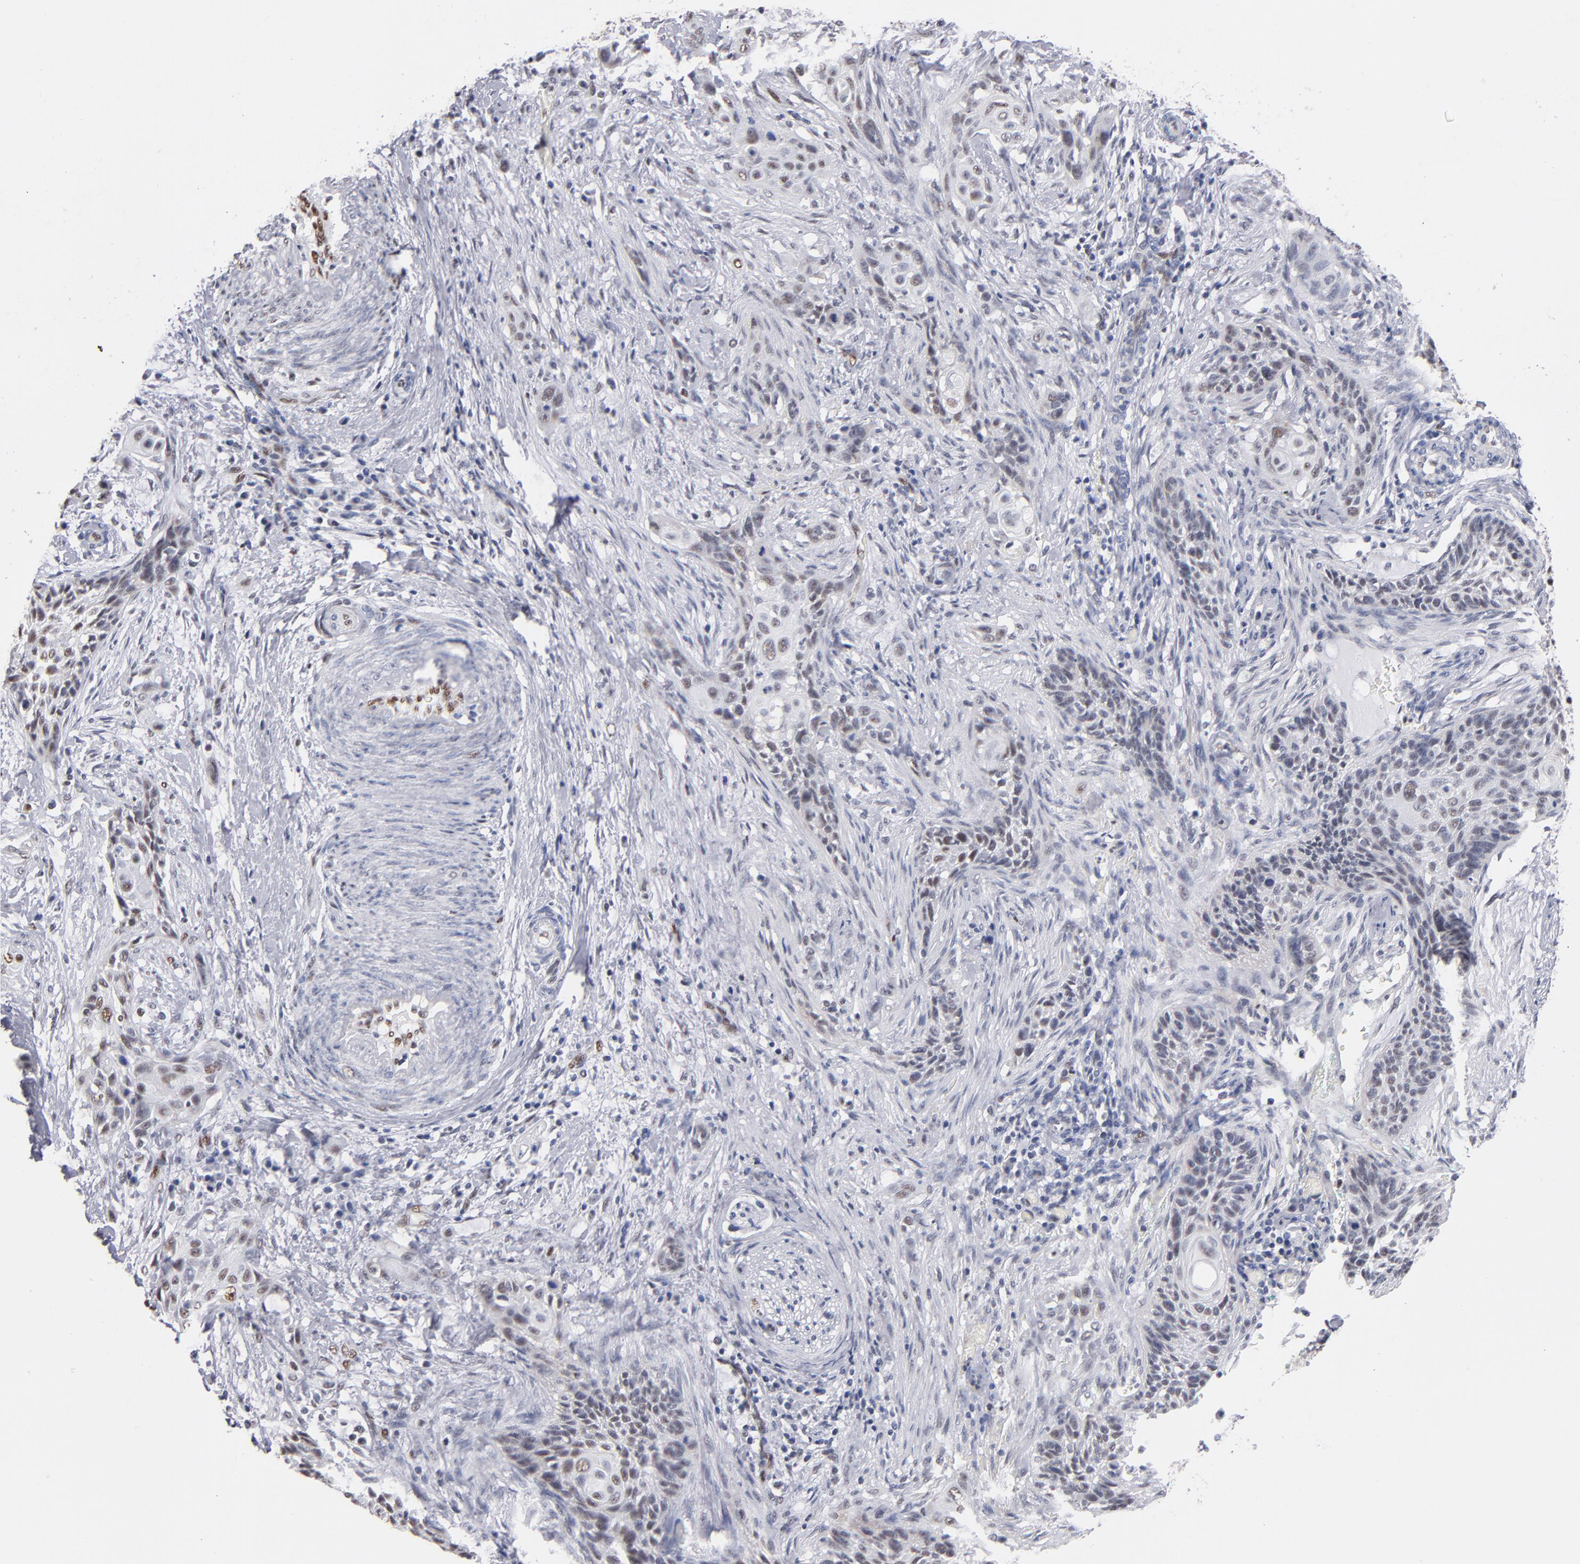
{"staining": {"intensity": "weak", "quantity": "<25%", "location": "nuclear"}, "tissue": "cervical cancer", "cell_type": "Tumor cells", "image_type": "cancer", "snomed": [{"axis": "morphology", "description": "Squamous cell carcinoma, NOS"}, {"axis": "topography", "description": "Cervix"}], "caption": "A micrograph of human squamous cell carcinoma (cervical) is negative for staining in tumor cells.", "gene": "MN1", "patient": {"sex": "female", "age": 33}}